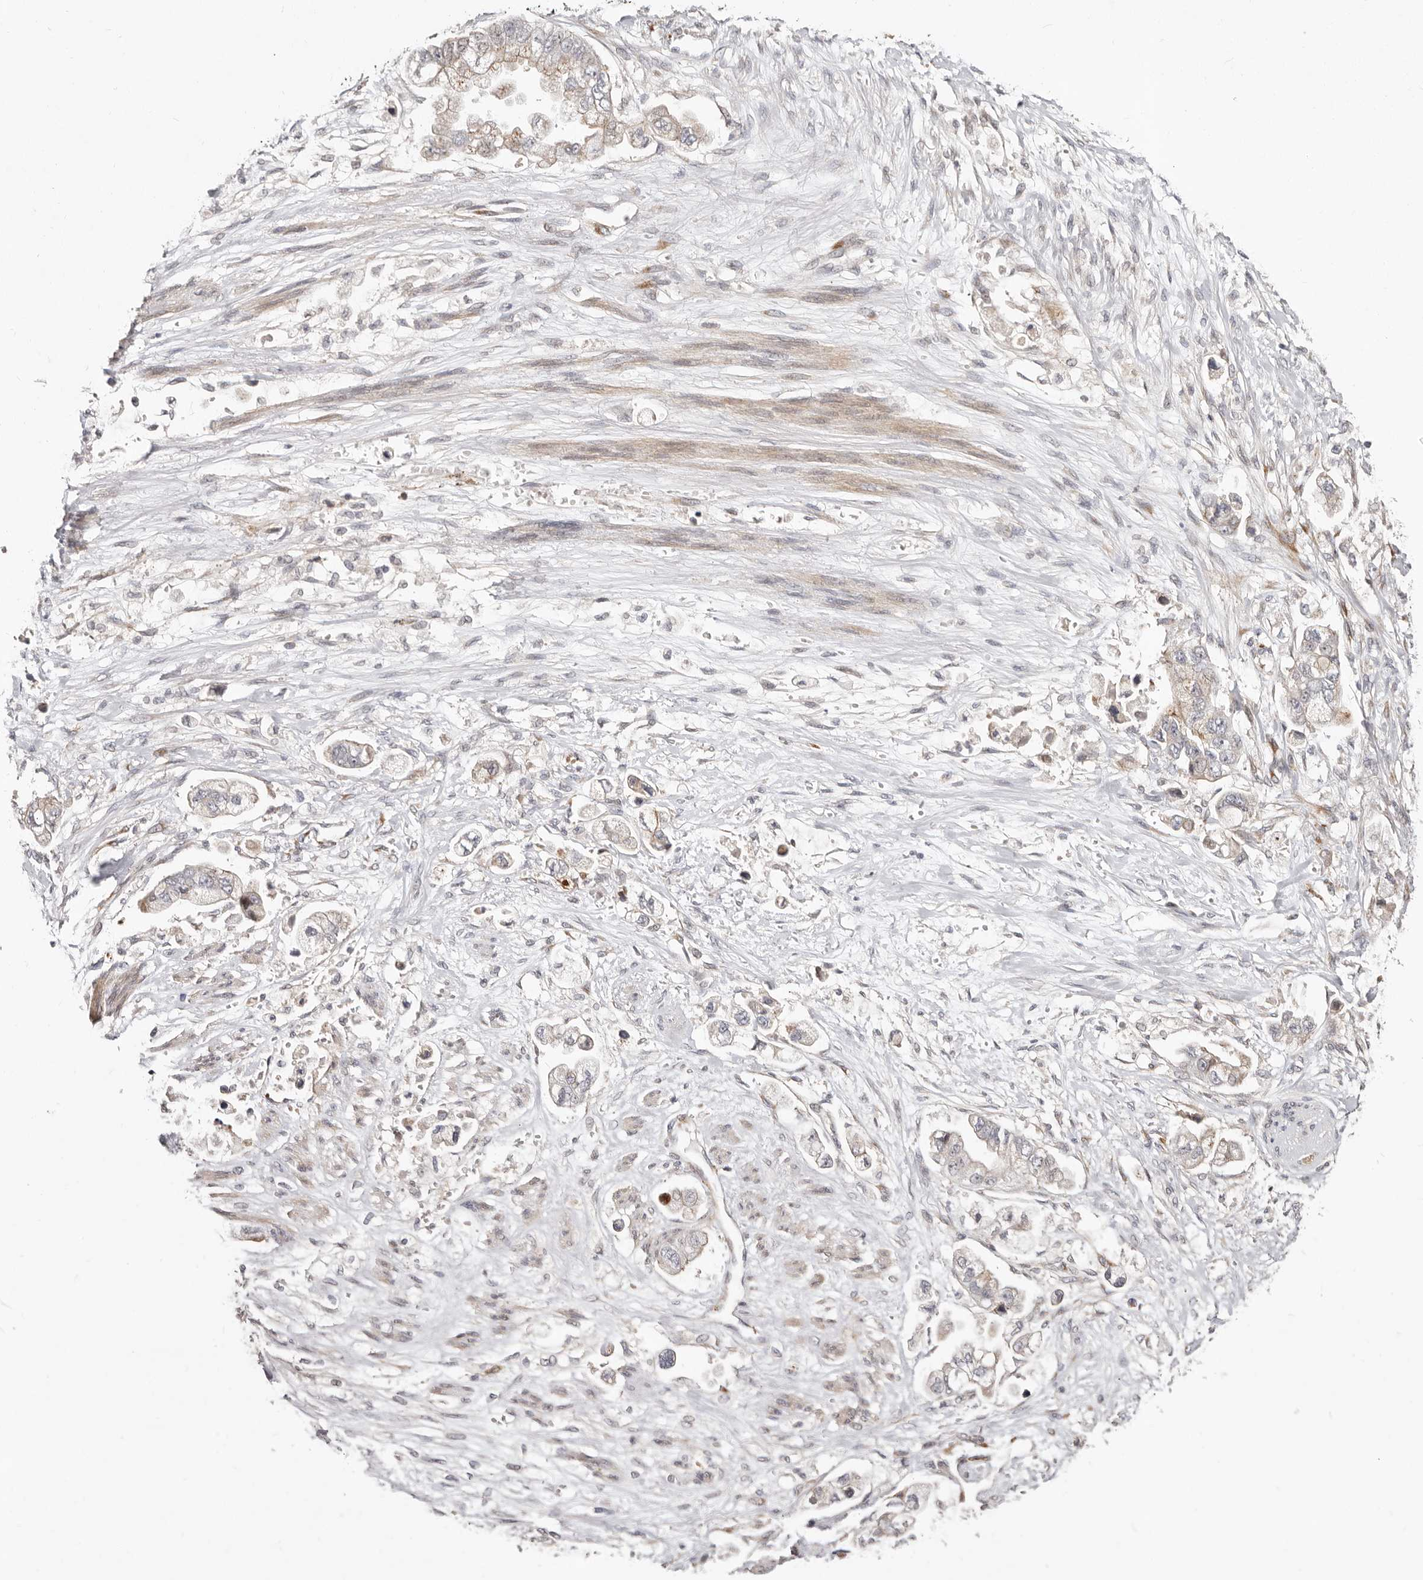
{"staining": {"intensity": "weak", "quantity": "<25%", "location": "cytoplasmic/membranous"}, "tissue": "stomach cancer", "cell_type": "Tumor cells", "image_type": "cancer", "snomed": [{"axis": "morphology", "description": "Adenocarcinoma, NOS"}, {"axis": "topography", "description": "Stomach"}], "caption": "The micrograph demonstrates no staining of tumor cells in adenocarcinoma (stomach).", "gene": "SRCAP", "patient": {"sex": "male", "age": 62}}